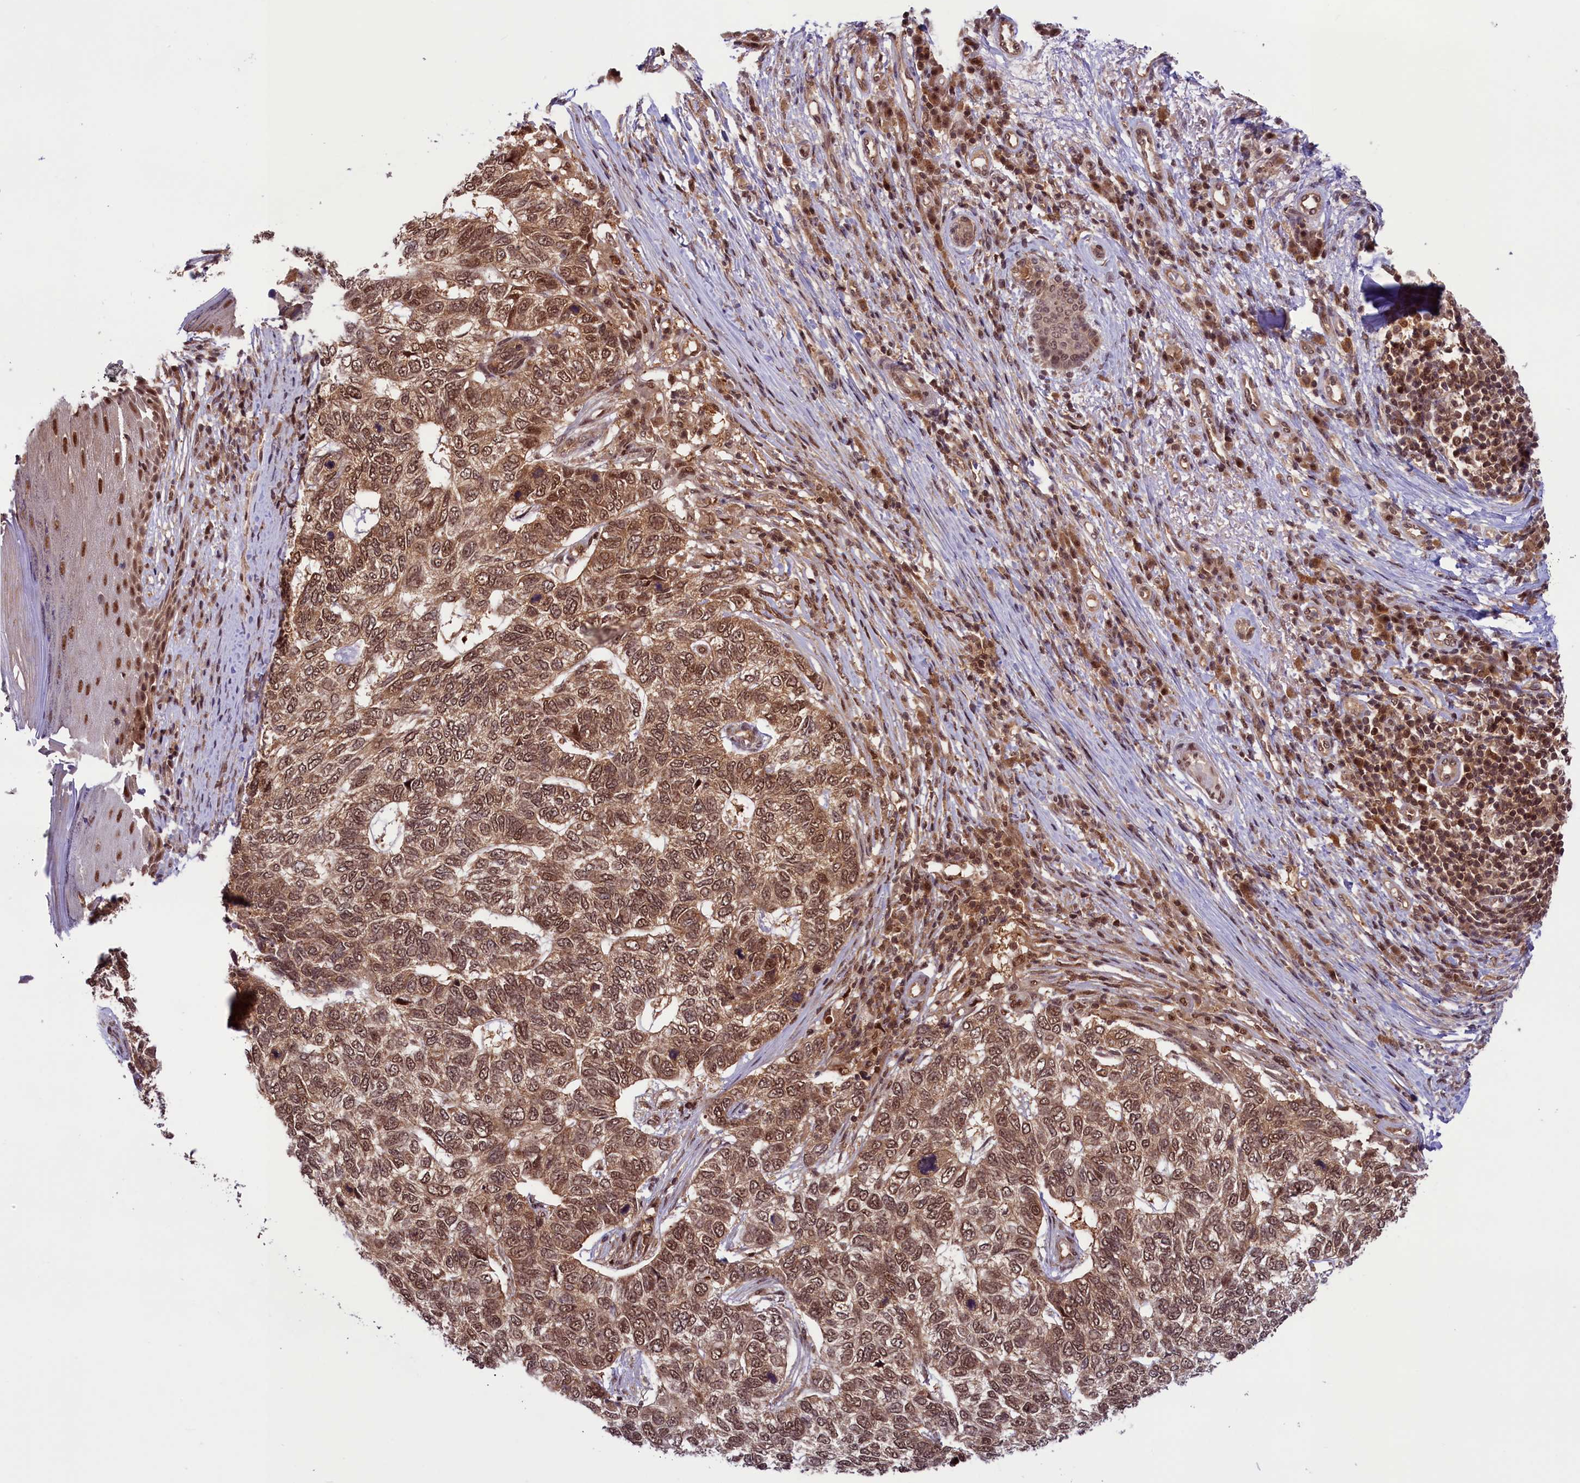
{"staining": {"intensity": "moderate", "quantity": ">75%", "location": "cytoplasmic/membranous,nuclear"}, "tissue": "skin cancer", "cell_type": "Tumor cells", "image_type": "cancer", "snomed": [{"axis": "morphology", "description": "Basal cell carcinoma"}, {"axis": "topography", "description": "Skin"}], "caption": "DAB immunohistochemical staining of human skin cancer exhibits moderate cytoplasmic/membranous and nuclear protein expression in about >75% of tumor cells. The staining was performed using DAB (3,3'-diaminobenzidine) to visualize the protein expression in brown, while the nuclei were stained in blue with hematoxylin (Magnification: 20x).", "gene": "SLC7A6OS", "patient": {"sex": "female", "age": 65}}